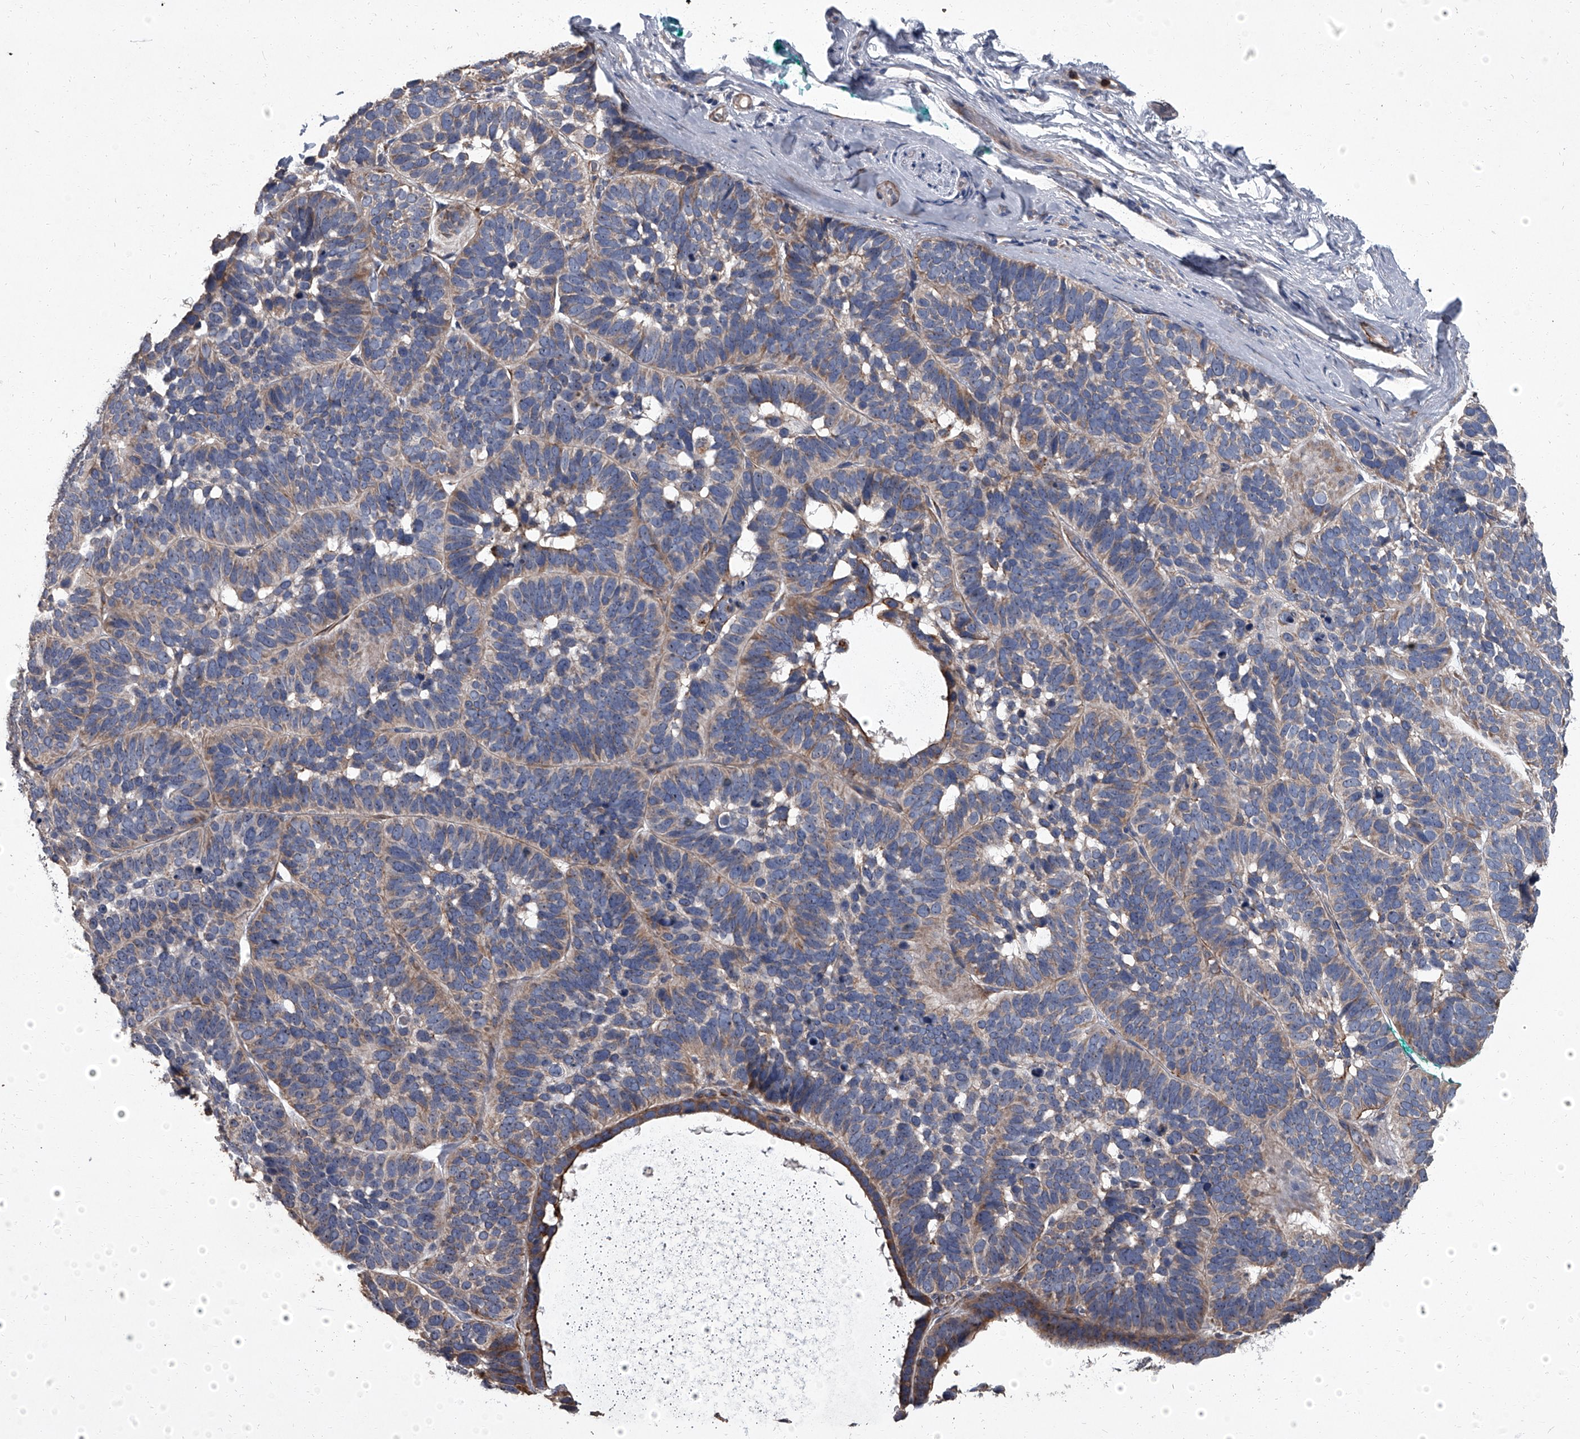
{"staining": {"intensity": "moderate", "quantity": "<25%", "location": "cytoplasmic/membranous"}, "tissue": "skin cancer", "cell_type": "Tumor cells", "image_type": "cancer", "snomed": [{"axis": "morphology", "description": "Basal cell carcinoma"}, {"axis": "topography", "description": "Skin"}], "caption": "The photomicrograph demonstrates a brown stain indicating the presence of a protein in the cytoplasmic/membranous of tumor cells in skin cancer (basal cell carcinoma). The protein of interest is shown in brown color, while the nuclei are stained blue.", "gene": "SIRT4", "patient": {"sex": "male", "age": 62}}